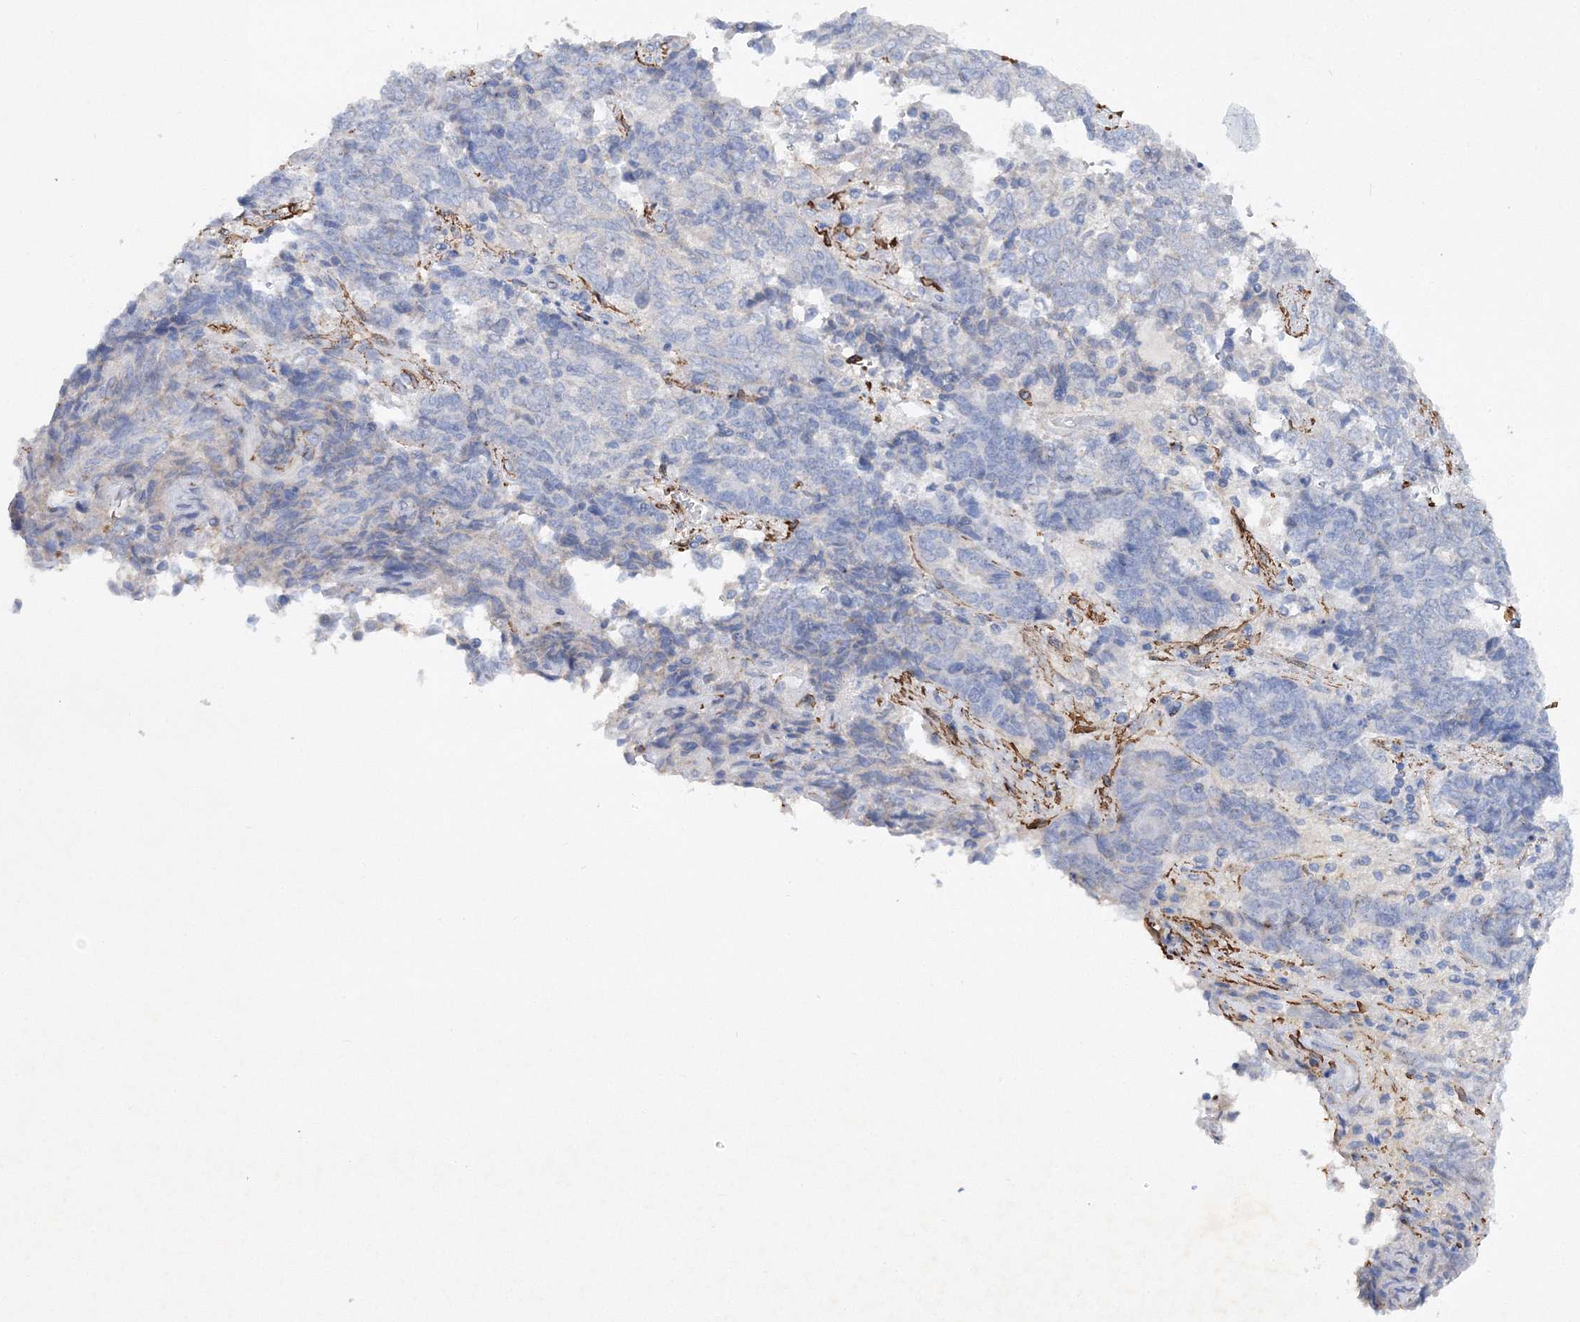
{"staining": {"intensity": "negative", "quantity": "none", "location": "none"}, "tissue": "endometrial cancer", "cell_type": "Tumor cells", "image_type": "cancer", "snomed": [{"axis": "morphology", "description": "Adenocarcinoma, NOS"}, {"axis": "topography", "description": "Endometrium"}], "caption": "Endometrial adenocarcinoma stained for a protein using immunohistochemistry reveals no positivity tumor cells.", "gene": "RTN2", "patient": {"sex": "female", "age": 80}}